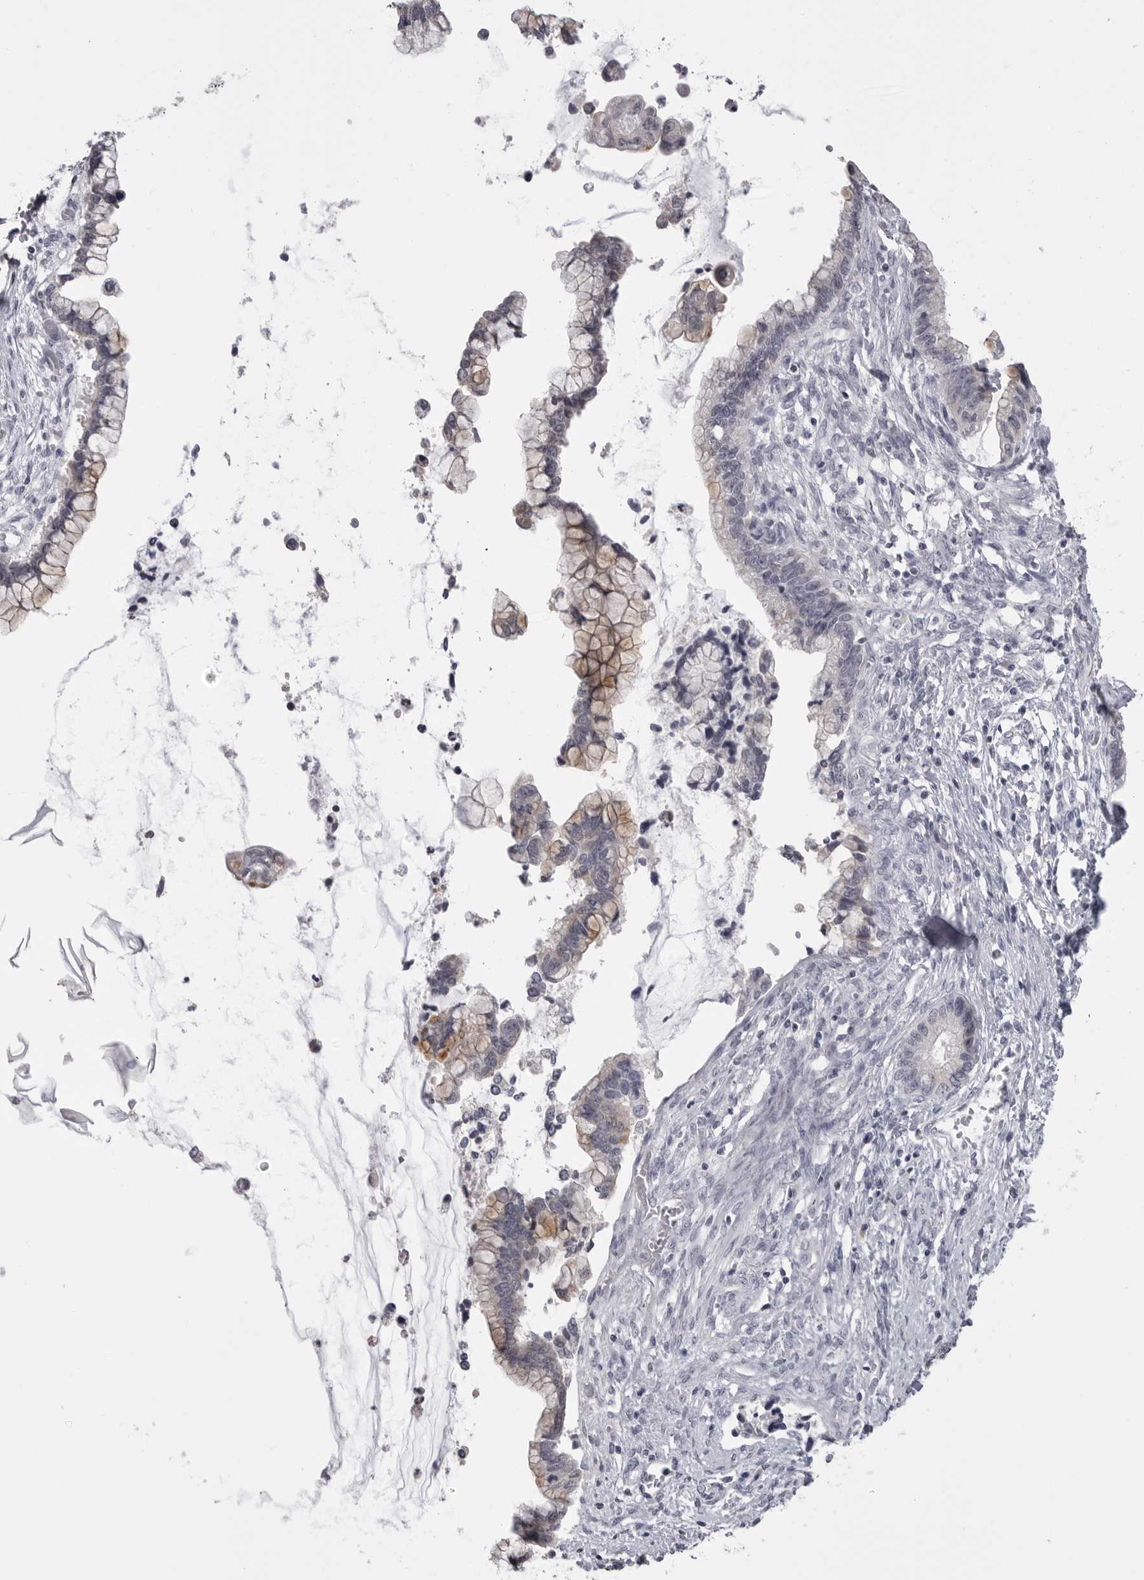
{"staining": {"intensity": "weak", "quantity": "25%-75%", "location": "cytoplasmic/membranous"}, "tissue": "cervical cancer", "cell_type": "Tumor cells", "image_type": "cancer", "snomed": [{"axis": "morphology", "description": "Adenocarcinoma, NOS"}, {"axis": "topography", "description": "Cervix"}], "caption": "Human cervical cancer stained for a protein (brown) reveals weak cytoplasmic/membranous positive expression in about 25%-75% of tumor cells.", "gene": "GPN2", "patient": {"sex": "female", "age": 44}}